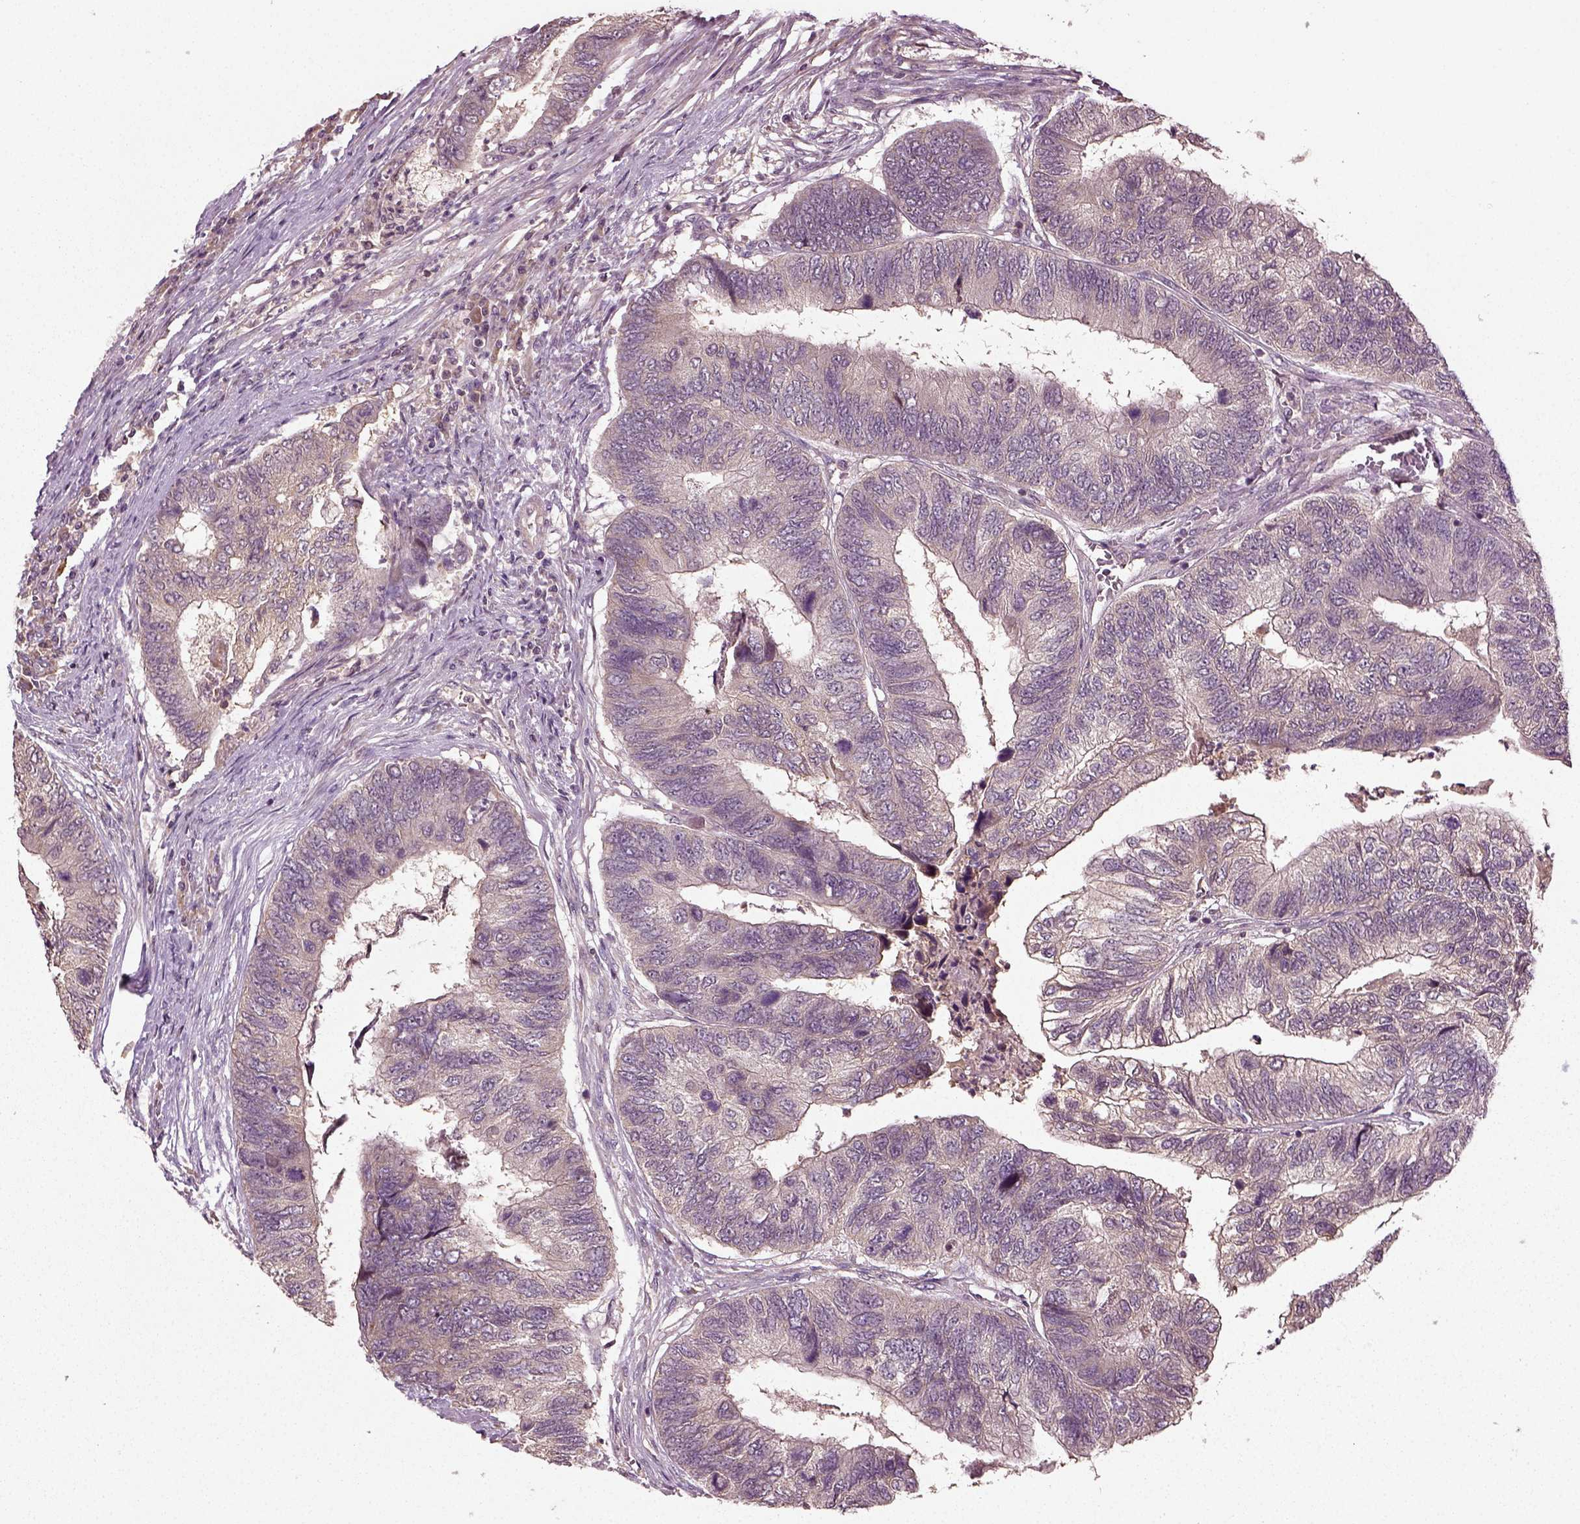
{"staining": {"intensity": "negative", "quantity": "none", "location": "none"}, "tissue": "colorectal cancer", "cell_type": "Tumor cells", "image_type": "cancer", "snomed": [{"axis": "morphology", "description": "Adenocarcinoma, NOS"}, {"axis": "topography", "description": "Colon"}], "caption": "Tumor cells show no significant protein positivity in colorectal cancer.", "gene": "ERV3-1", "patient": {"sex": "female", "age": 67}}